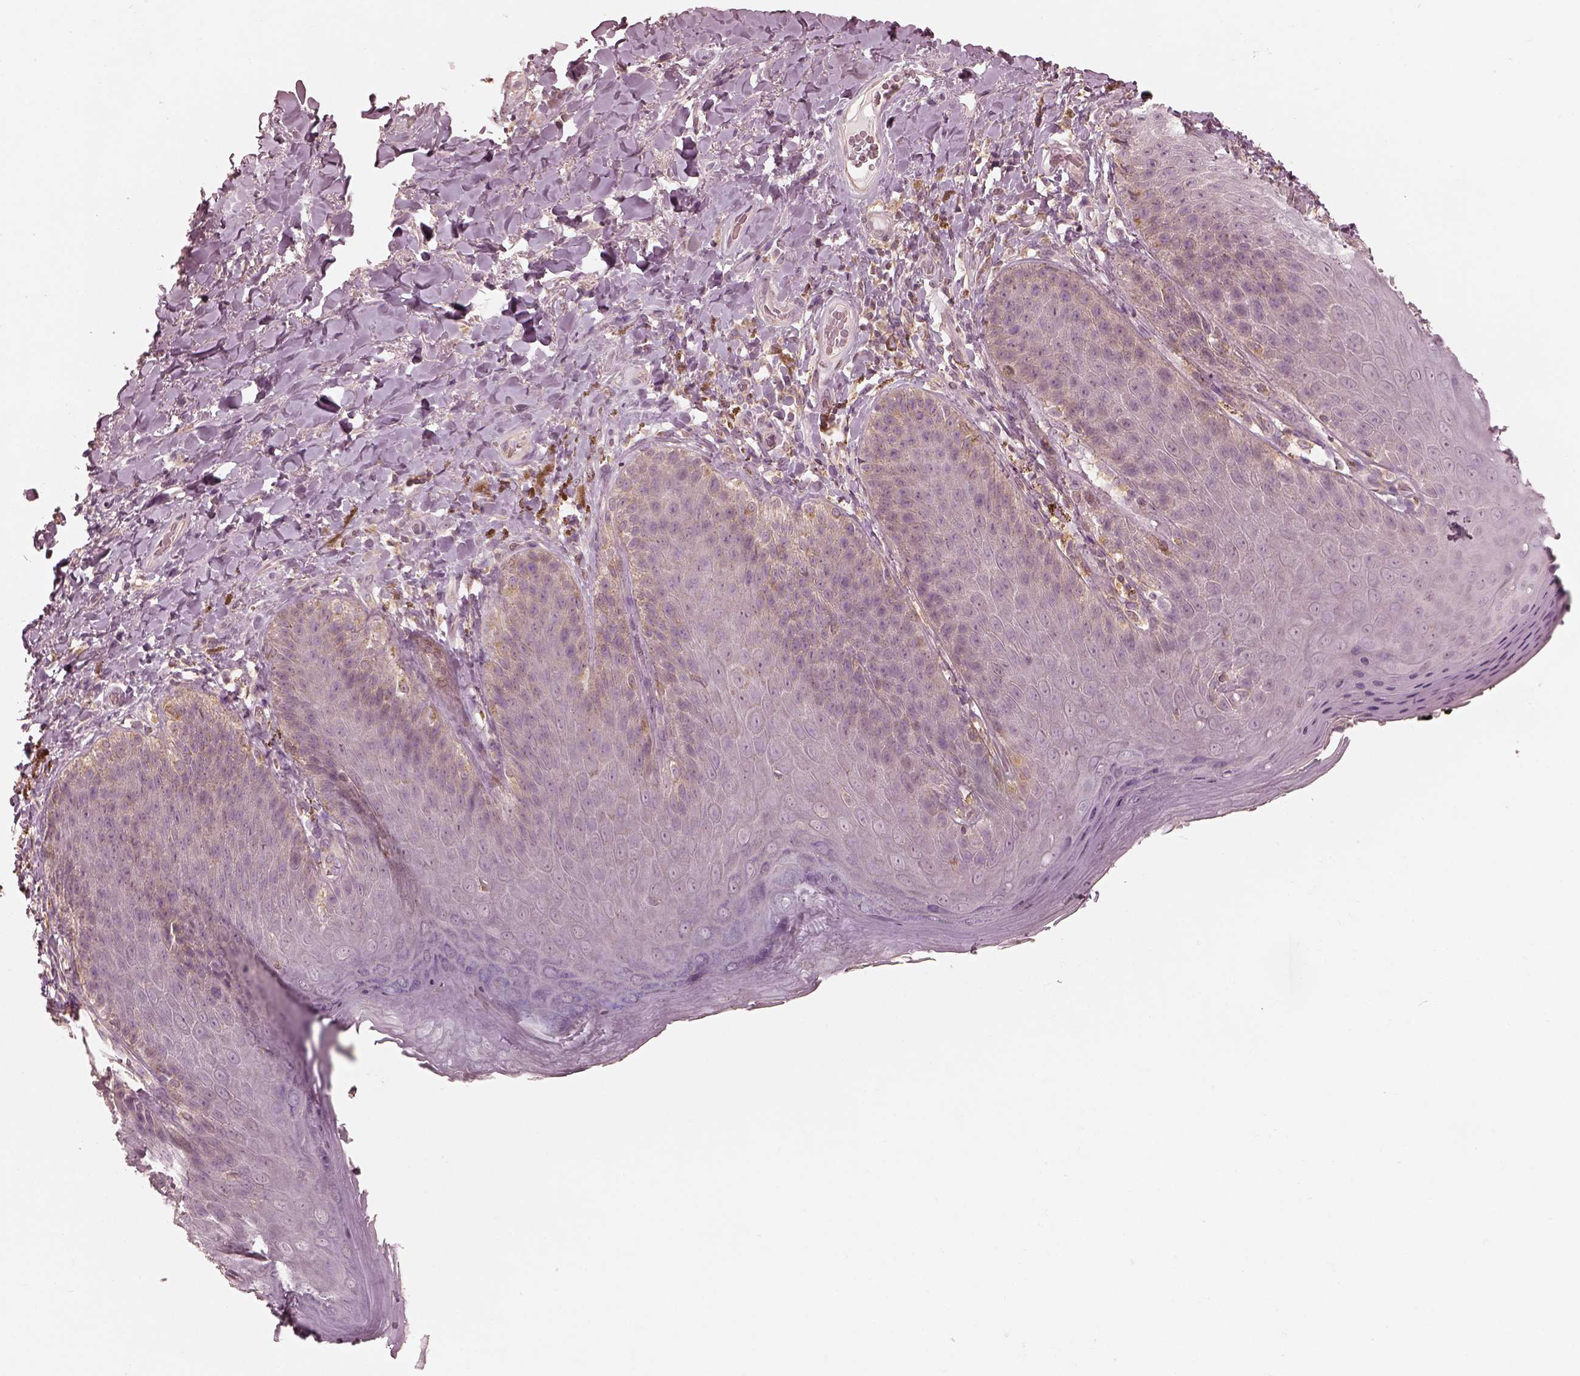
{"staining": {"intensity": "negative", "quantity": "none", "location": "none"}, "tissue": "skin", "cell_type": "Epidermal cells", "image_type": "normal", "snomed": [{"axis": "morphology", "description": "Normal tissue, NOS"}, {"axis": "topography", "description": "Anal"}], "caption": "DAB immunohistochemical staining of unremarkable skin demonstrates no significant positivity in epidermal cells. (DAB immunohistochemistry (IHC) with hematoxylin counter stain).", "gene": "PRKACG", "patient": {"sex": "male", "age": 53}}